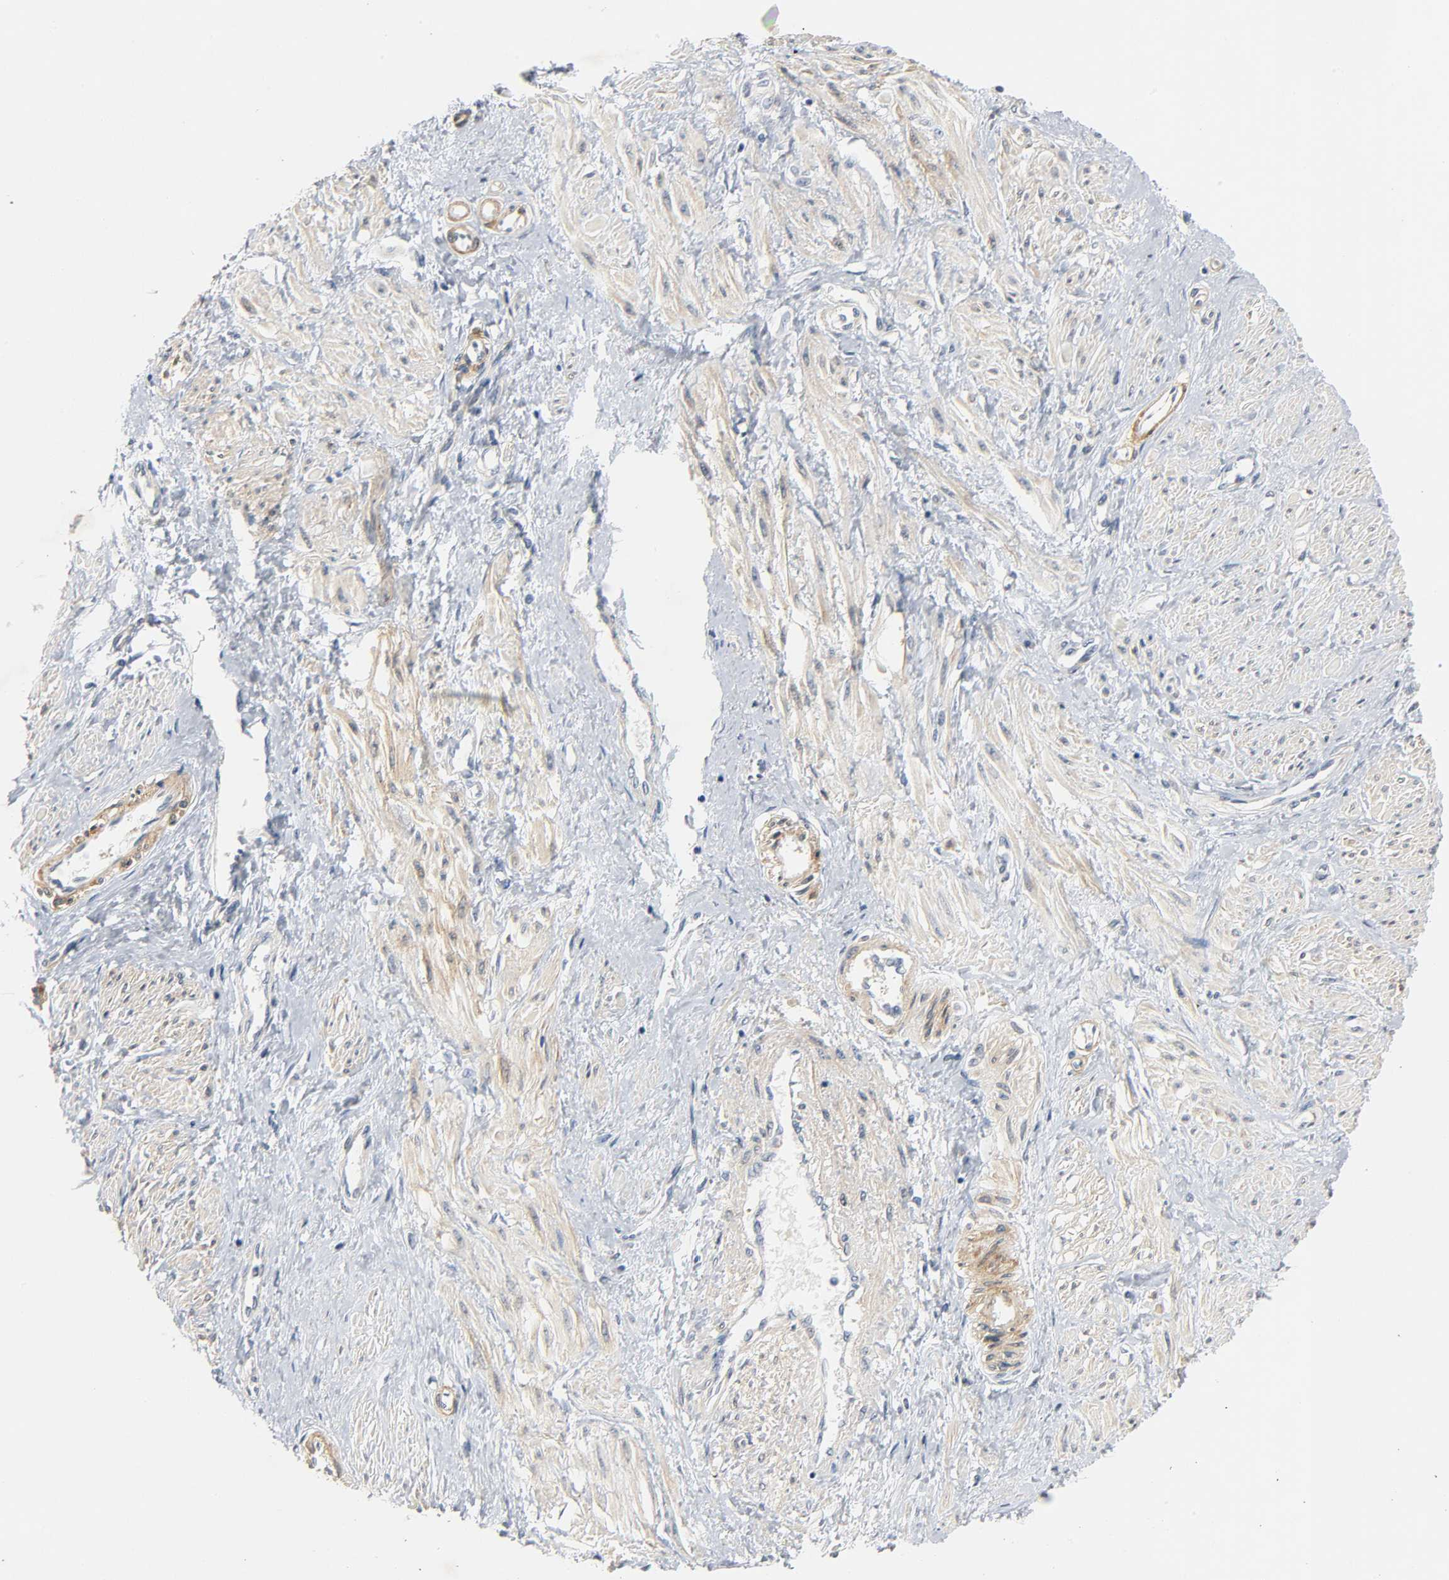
{"staining": {"intensity": "moderate", "quantity": "<25%", "location": "cytoplasmic/membranous"}, "tissue": "smooth muscle", "cell_type": "Smooth muscle cells", "image_type": "normal", "snomed": [{"axis": "morphology", "description": "Normal tissue, NOS"}, {"axis": "topography", "description": "Smooth muscle"}, {"axis": "topography", "description": "Uterus"}], "caption": "Moderate cytoplasmic/membranous positivity is present in approximately <25% of smooth muscle cells in unremarkable smooth muscle.", "gene": "ARPC1A", "patient": {"sex": "female", "age": 39}}